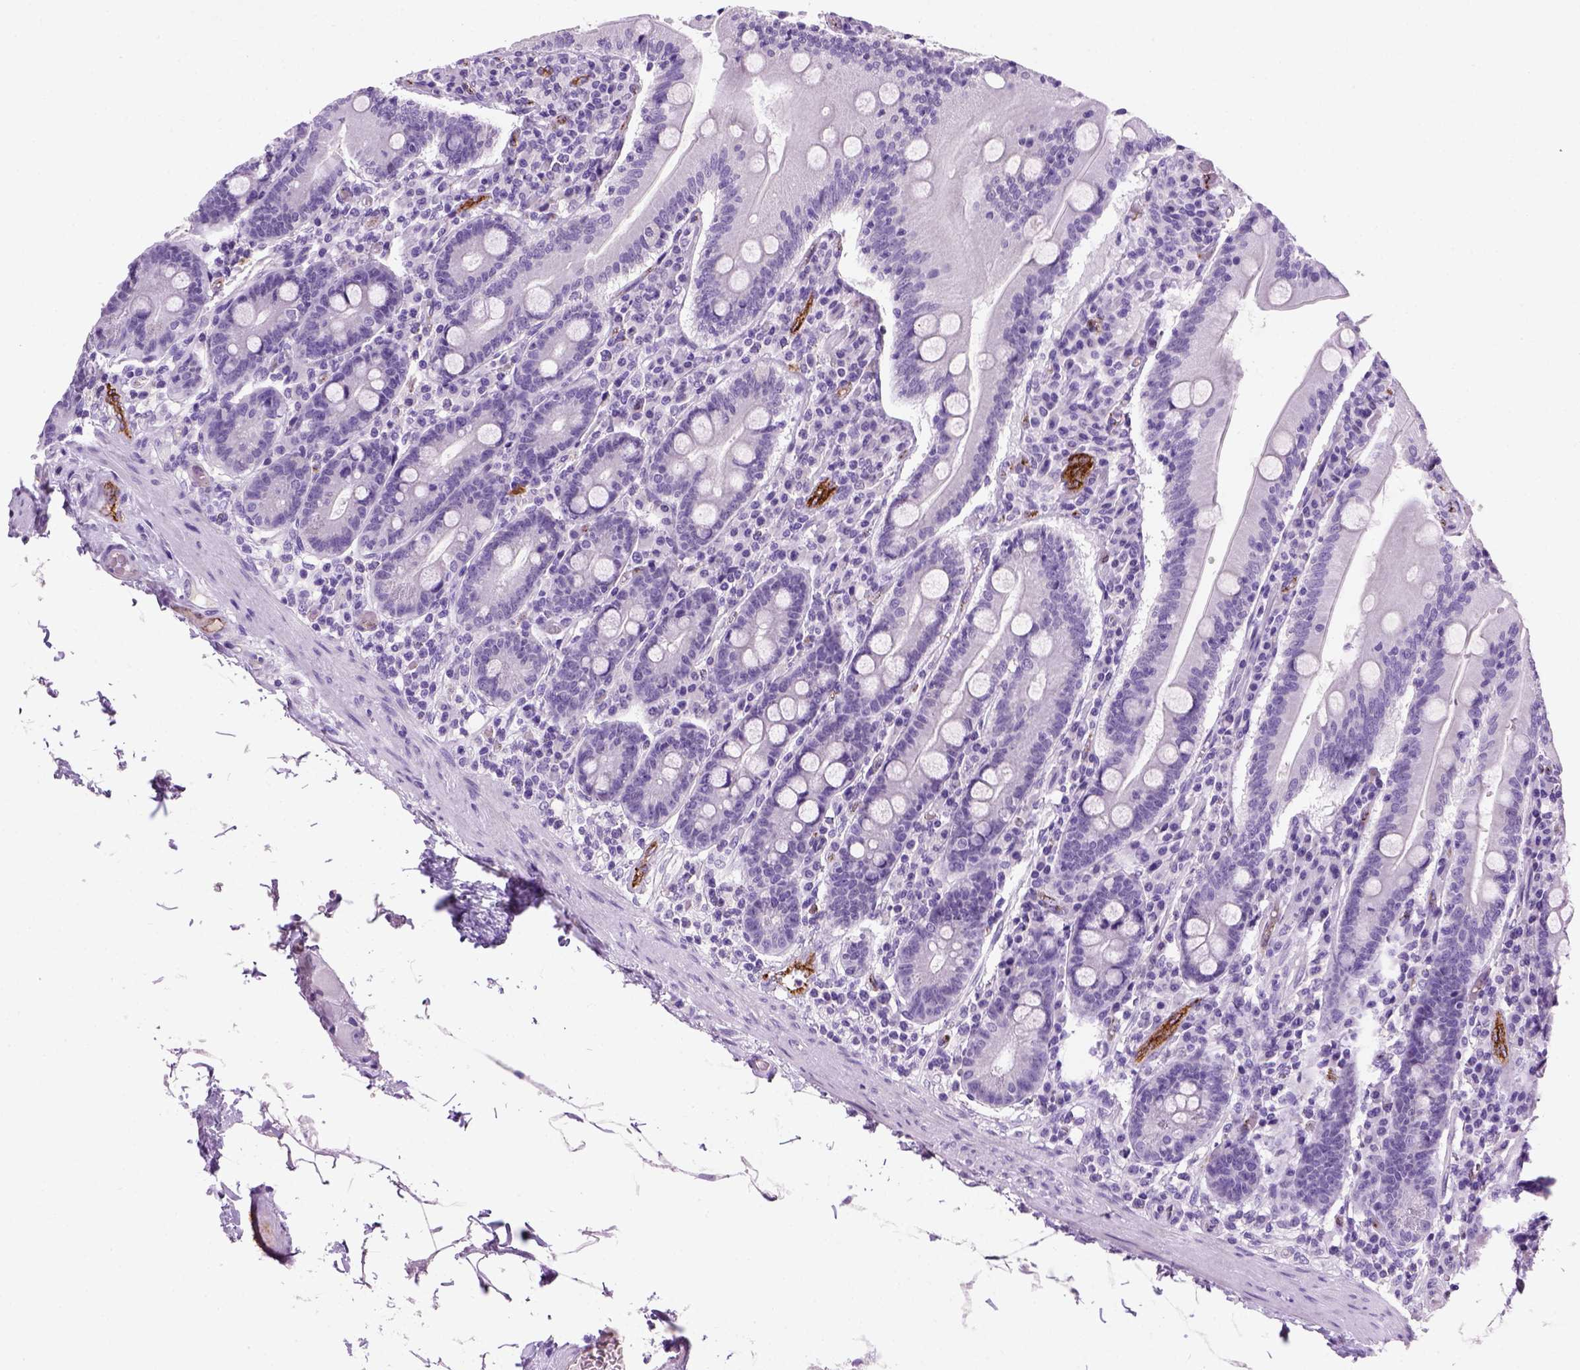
{"staining": {"intensity": "negative", "quantity": "none", "location": "none"}, "tissue": "small intestine", "cell_type": "Glandular cells", "image_type": "normal", "snomed": [{"axis": "morphology", "description": "Normal tissue, NOS"}, {"axis": "topography", "description": "Small intestine"}], "caption": "There is no significant positivity in glandular cells of small intestine.", "gene": "VWF", "patient": {"sex": "male", "age": 37}}